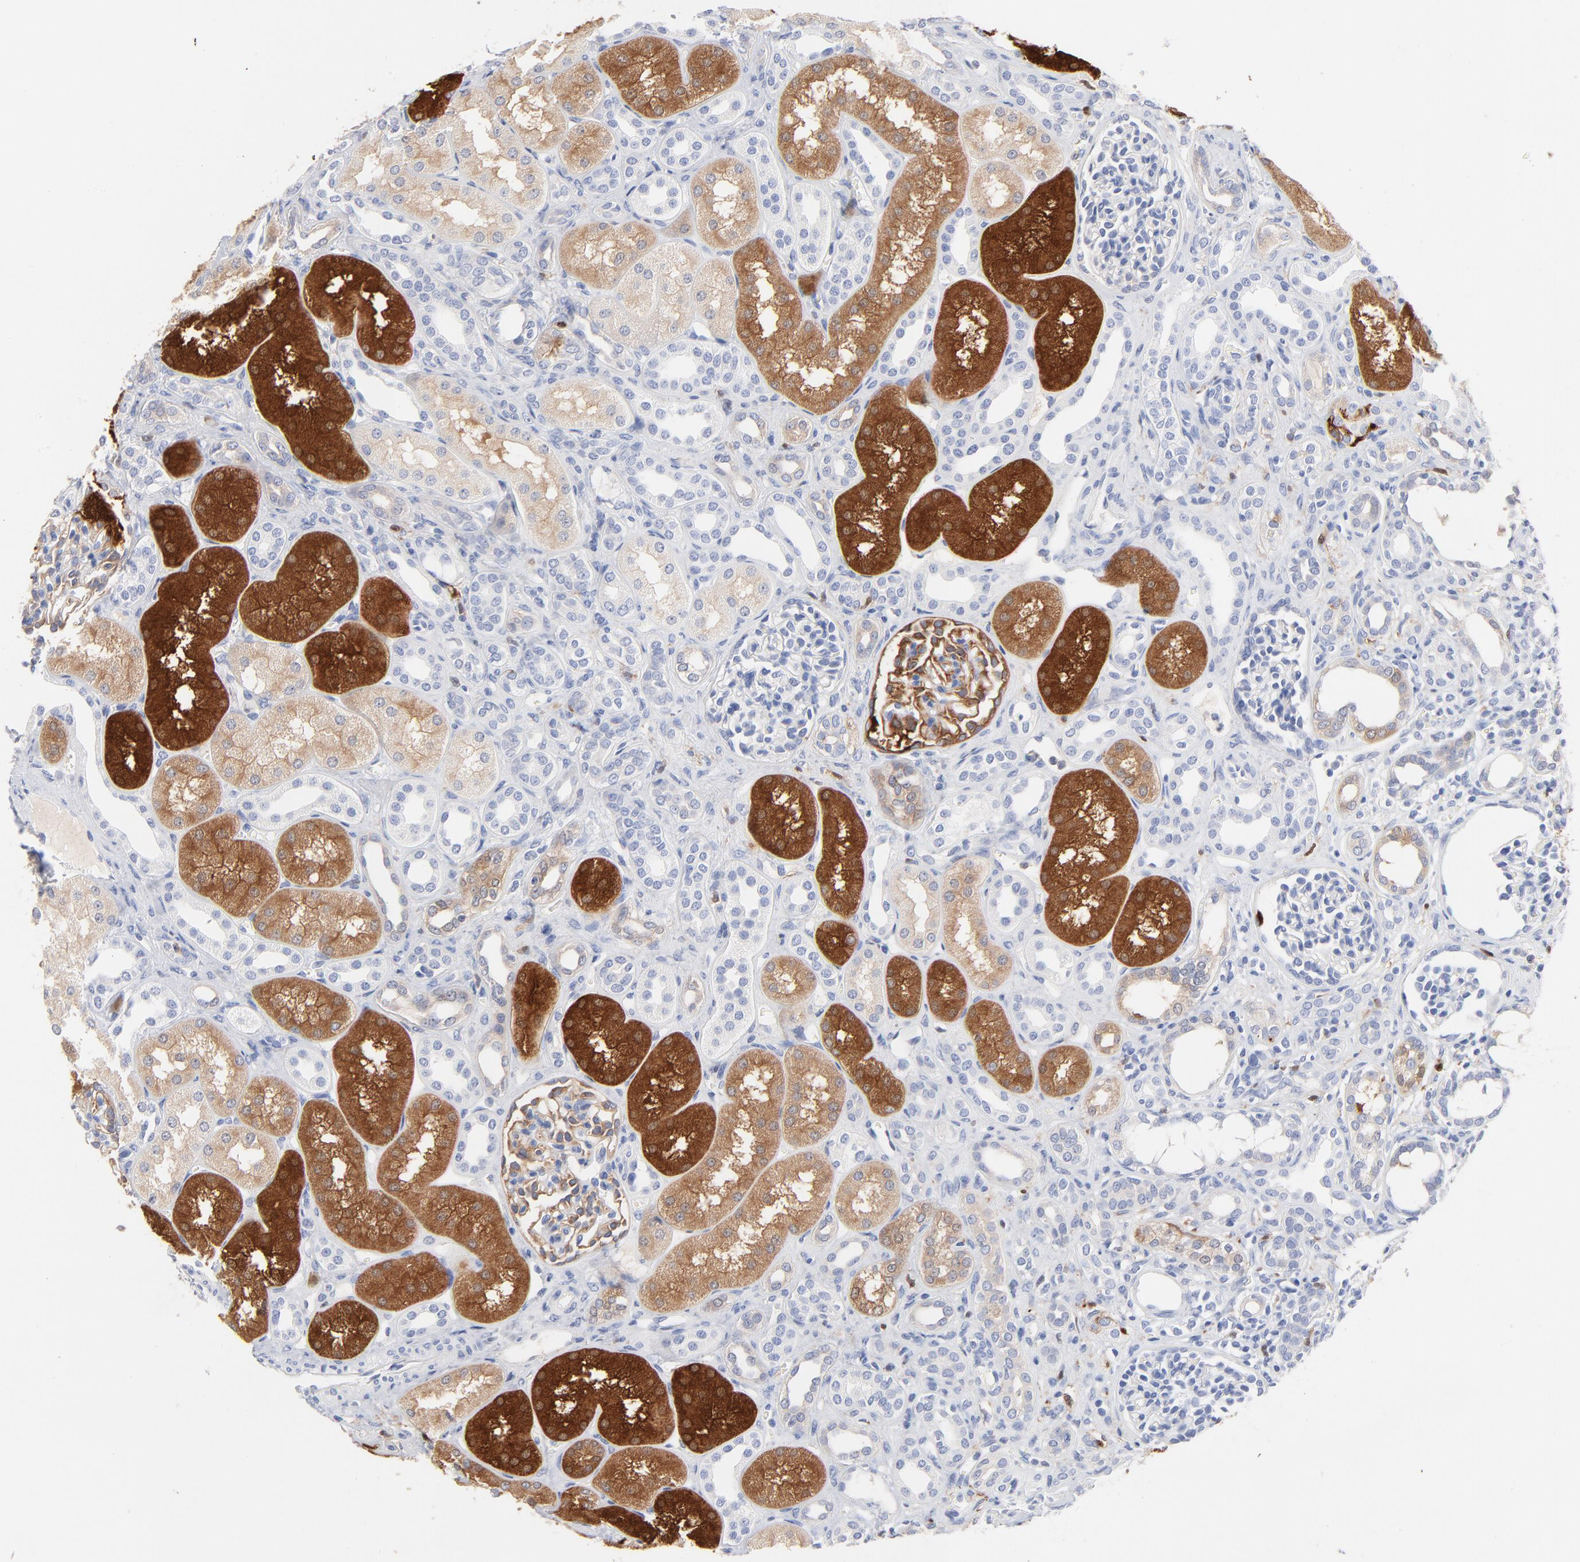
{"staining": {"intensity": "negative", "quantity": "none", "location": "none"}, "tissue": "kidney", "cell_type": "Cells in glomeruli", "image_type": "normal", "snomed": [{"axis": "morphology", "description": "Normal tissue, NOS"}, {"axis": "topography", "description": "Kidney"}], "caption": "Micrograph shows no protein staining in cells in glomeruli of benign kidney. (DAB (3,3'-diaminobenzidine) immunohistochemistry (IHC) with hematoxylin counter stain).", "gene": "IFIT2", "patient": {"sex": "male", "age": 7}}